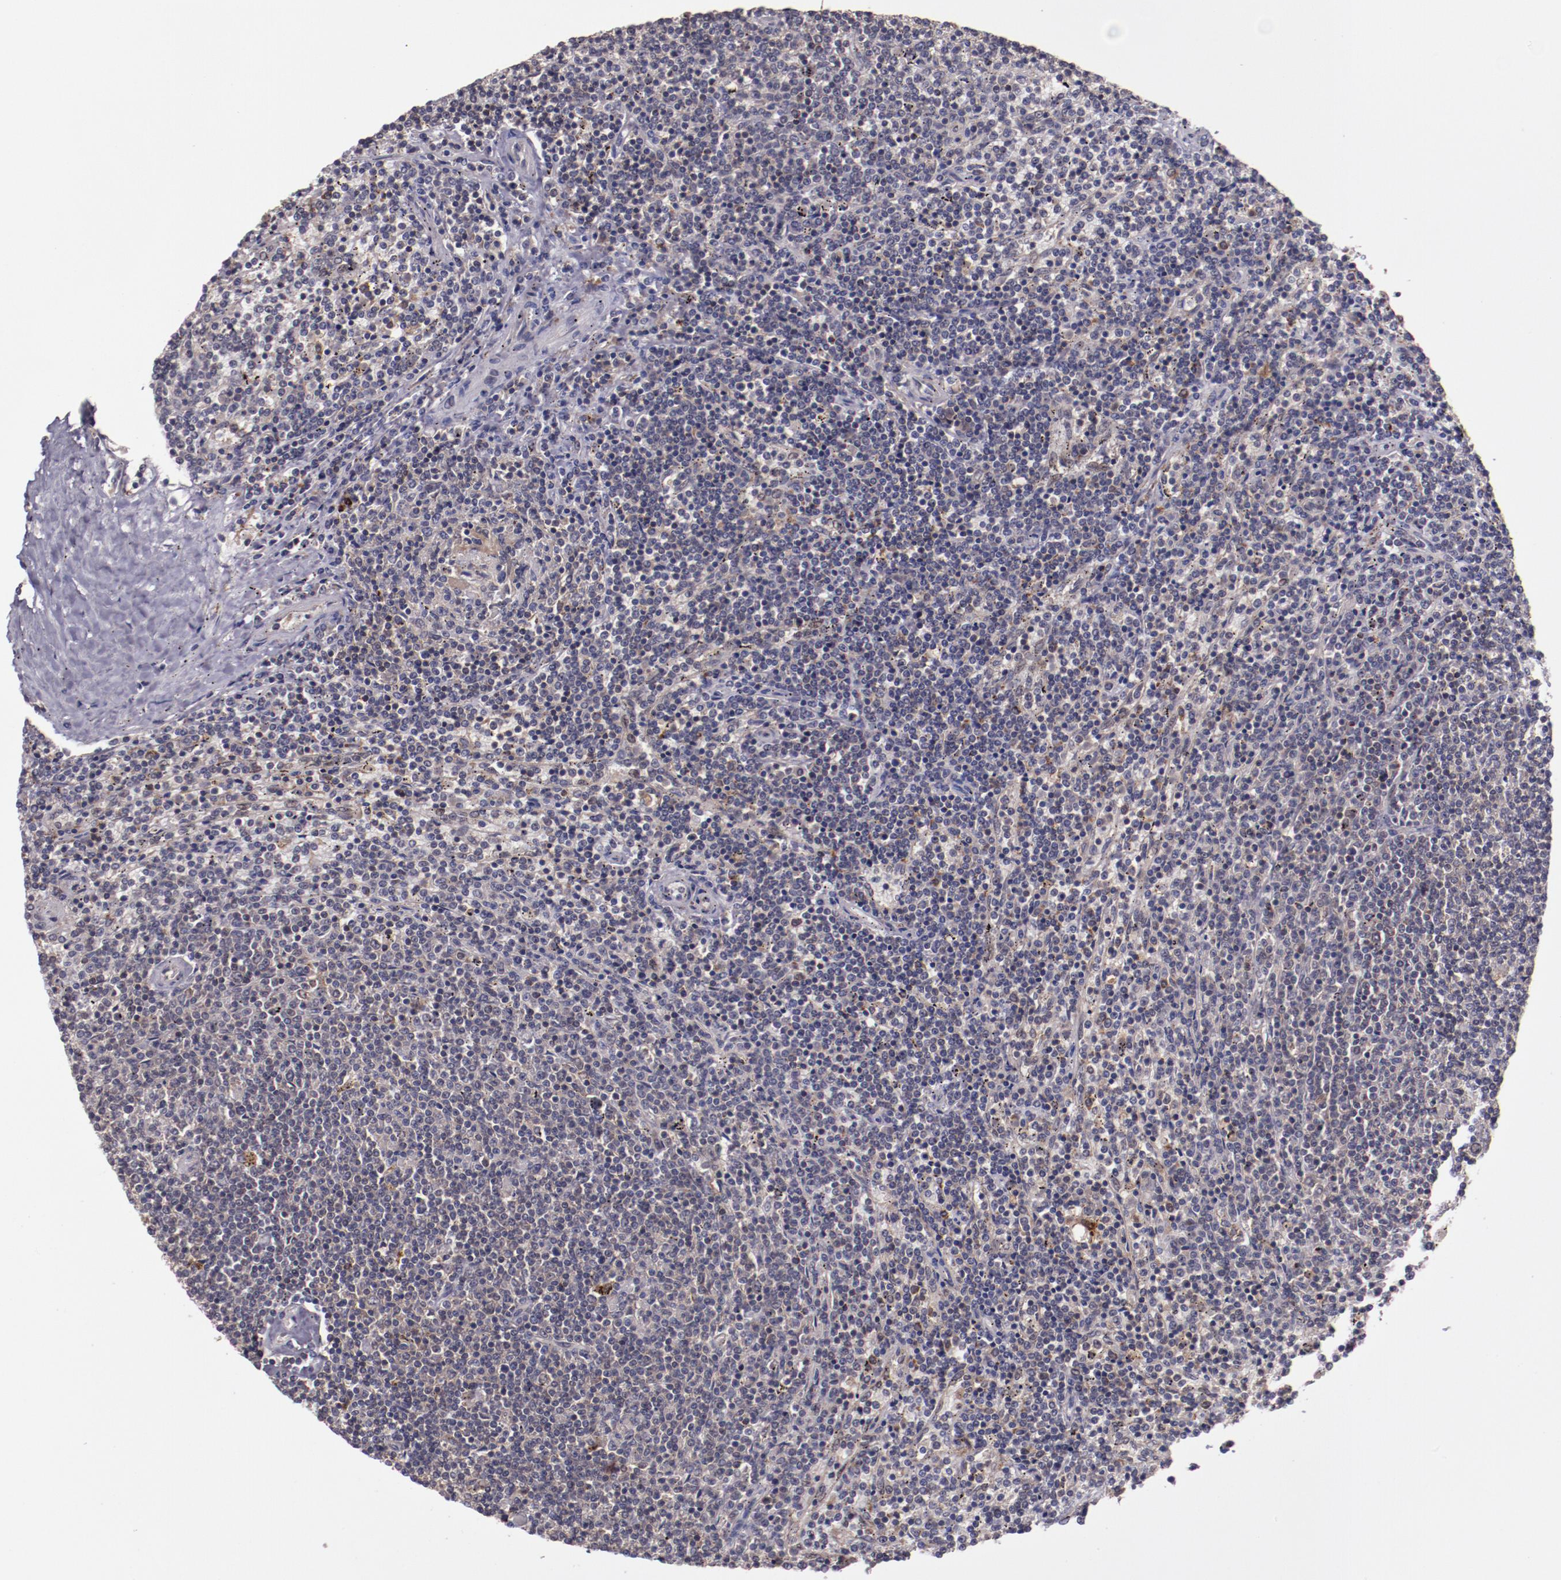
{"staining": {"intensity": "moderate", "quantity": "<25%", "location": "cytoplasmic/membranous"}, "tissue": "lymphoma", "cell_type": "Tumor cells", "image_type": "cancer", "snomed": [{"axis": "morphology", "description": "Malignant lymphoma, non-Hodgkin's type, Low grade"}, {"axis": "topography", "description": "Spleen"}], "caption": "DAB (3,3'-diaminobenzidine) immunohistochemical staining of lymphoma demonstrates moderate cytoplasmic/membranous protein staining in approximately <25% of tumor cells. The staining is performed using DAB brown chromogen to label protein expression. The nuclei are counter-stained blue using hematoxylin.", "gene": "FTSJ1", "patient": {"sex": "female", "age": 50}}